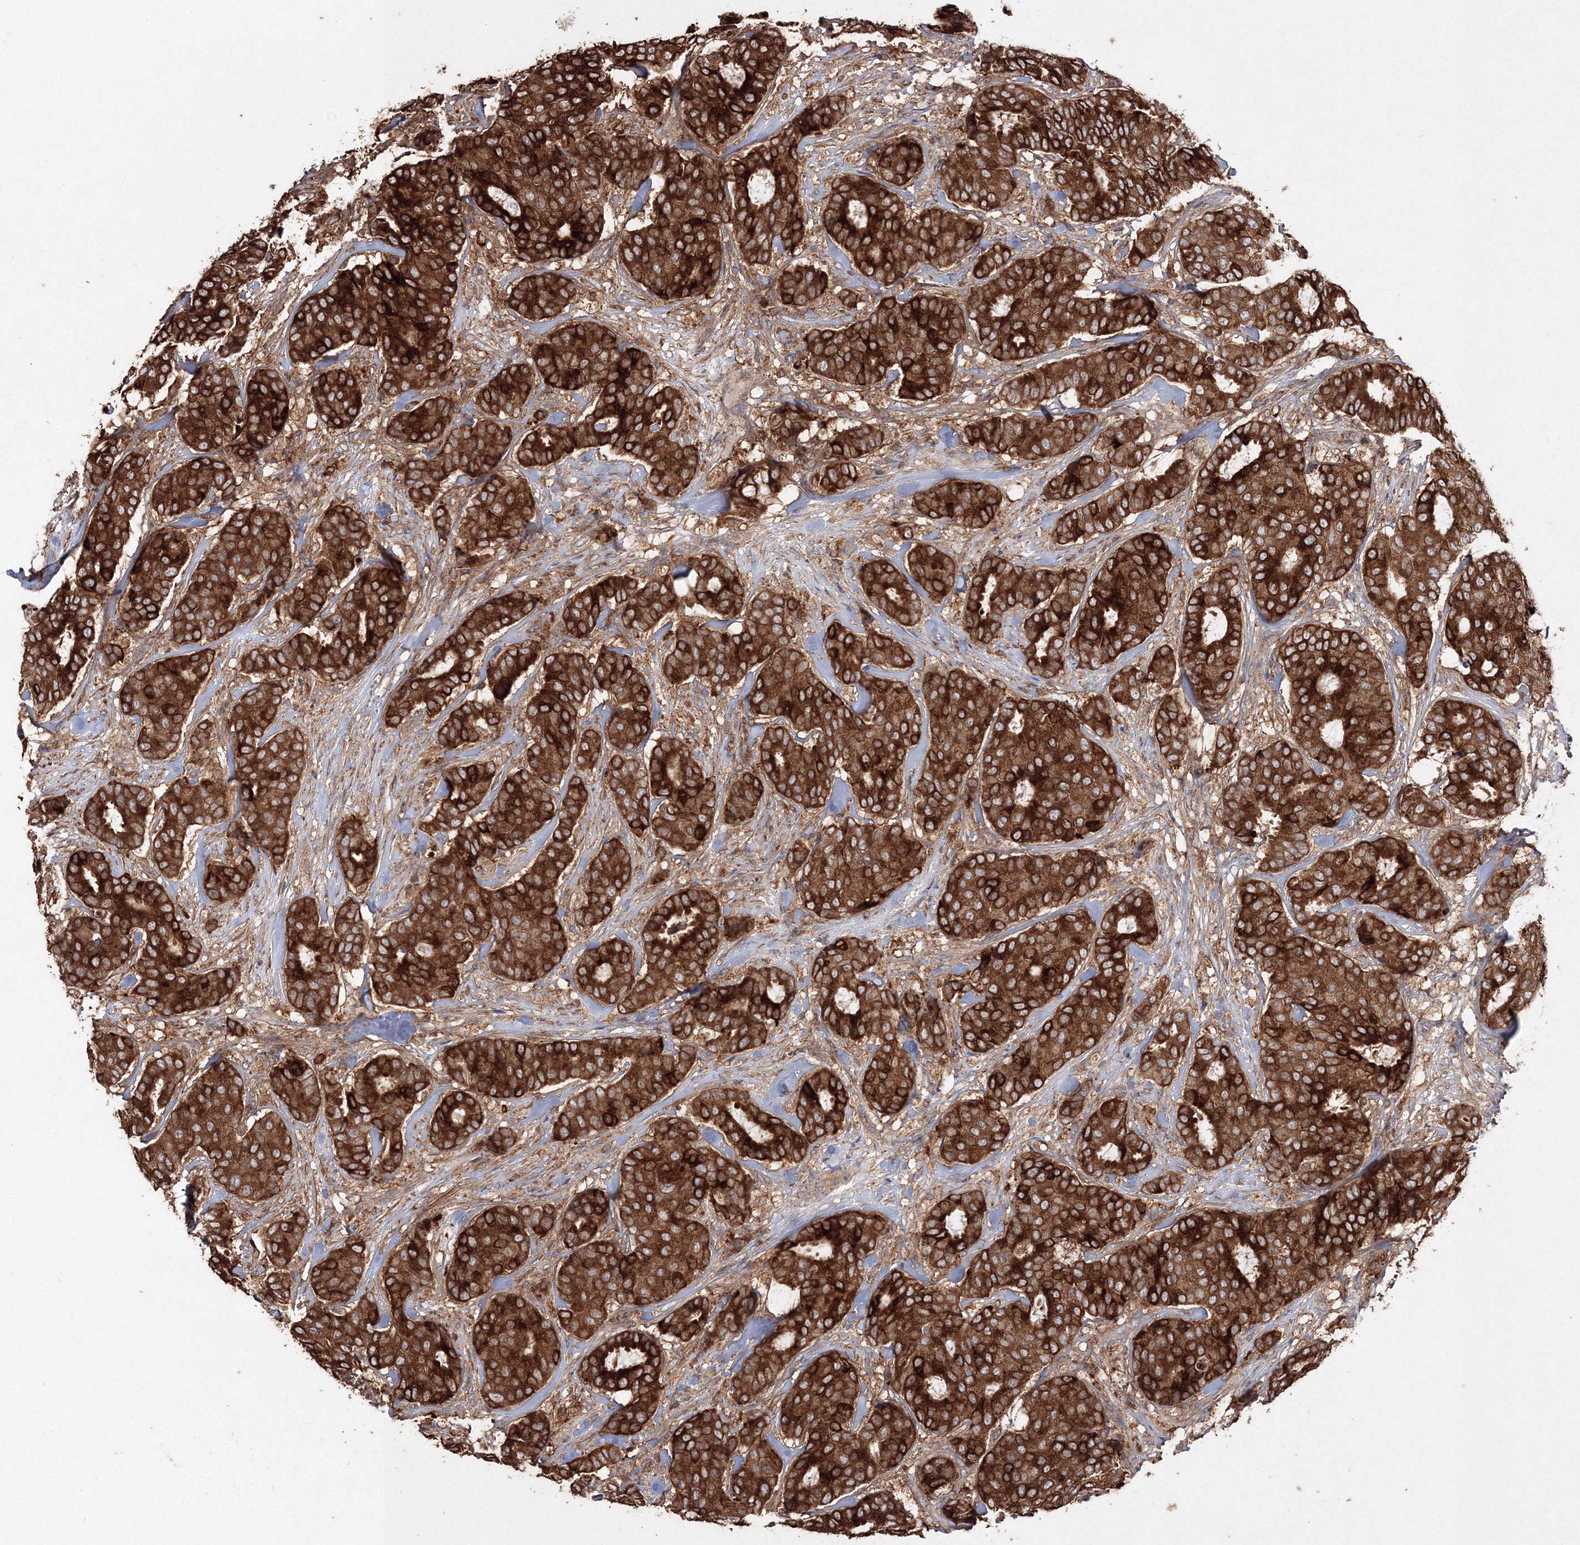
{"staining": {"intensity": "strong", "quantity": ">75%", "location": "cytoplasmic/membranous"}, "tissue": "breast cancer", "cell_type": "Tumor cells", "image_type": "cancer", "snomed": [{"axis": "morphology", "description": "Duct carcinoma"}, {"axis": "topography", "description": "Breast"}], "caption": "Immunohistochemistry histopathology image of neoplastic tissue: breast invasive ductal carcinoma stained using IHC demonstrates high levels of strong protein expression localized specifically in the cytoplasmic/membranous of tumor cells, appearing as a cytoplasmic/membranous brown color.", "gene": "DDO", "patient": {"sex": "female", "age": 75}}